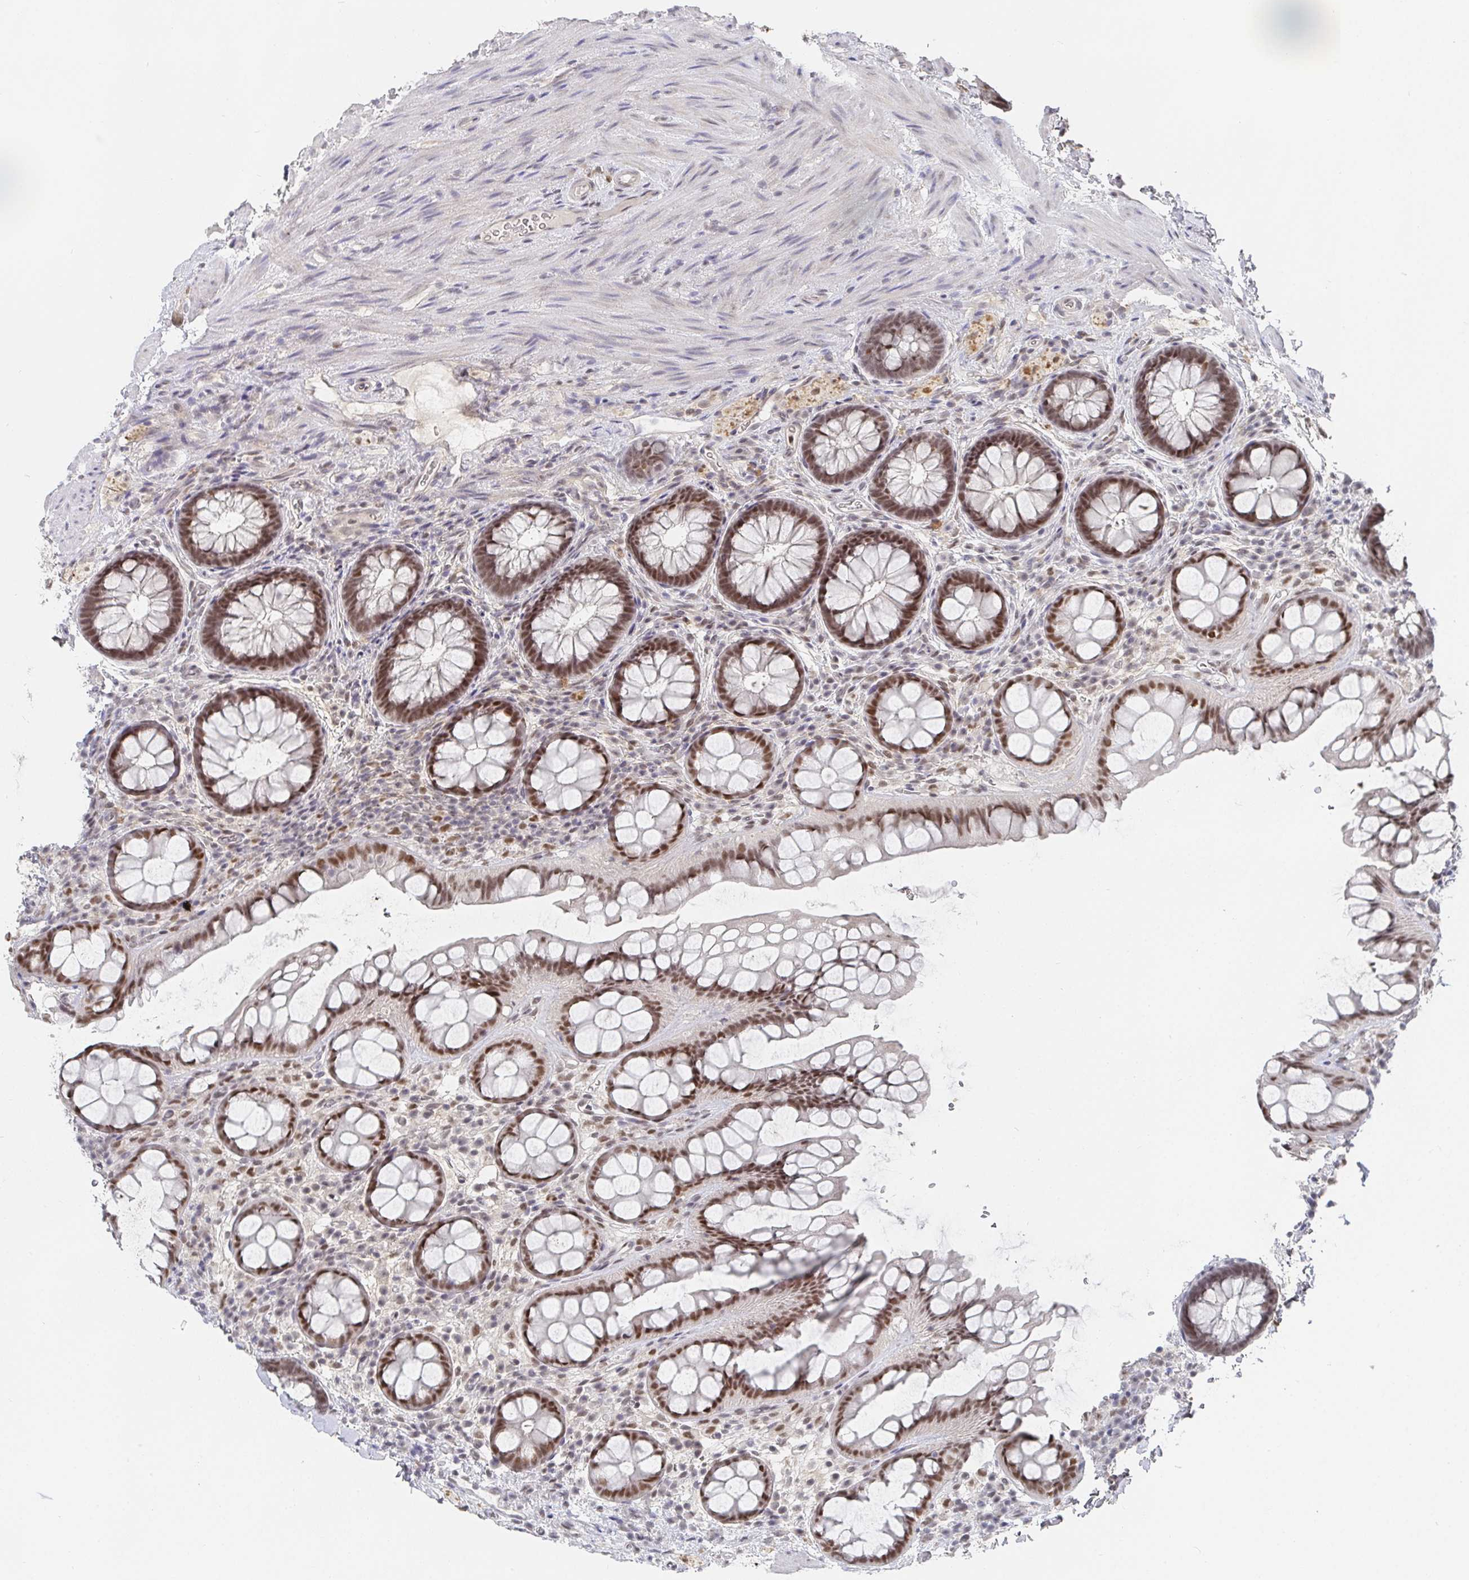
{"staining": {"intensity": "moderate", "quantity": ">75%", "location": "nuclear"}, "tissue": "rectum", "cell_type": "Glandular cells", "image_type": "normal", "snomed": [{"axis": "morphology", "description": "Normal tissue, NOS"}, {"axis": "topography", "description": "Rectum"}], "caption": "Protein positivity by immunohistochemistry (IHC) exhibits moderate nuclear staining in about >75% of glandular cells in unremarkable rectum. The staining was performed using DAB (3,3'-diaminobenzidine), with brown indicating positive protein expression. Nuclei are stained blue with hematoxylin.", "gene": "RCOR1", "patient": {"sex": "female", "age": 69}}